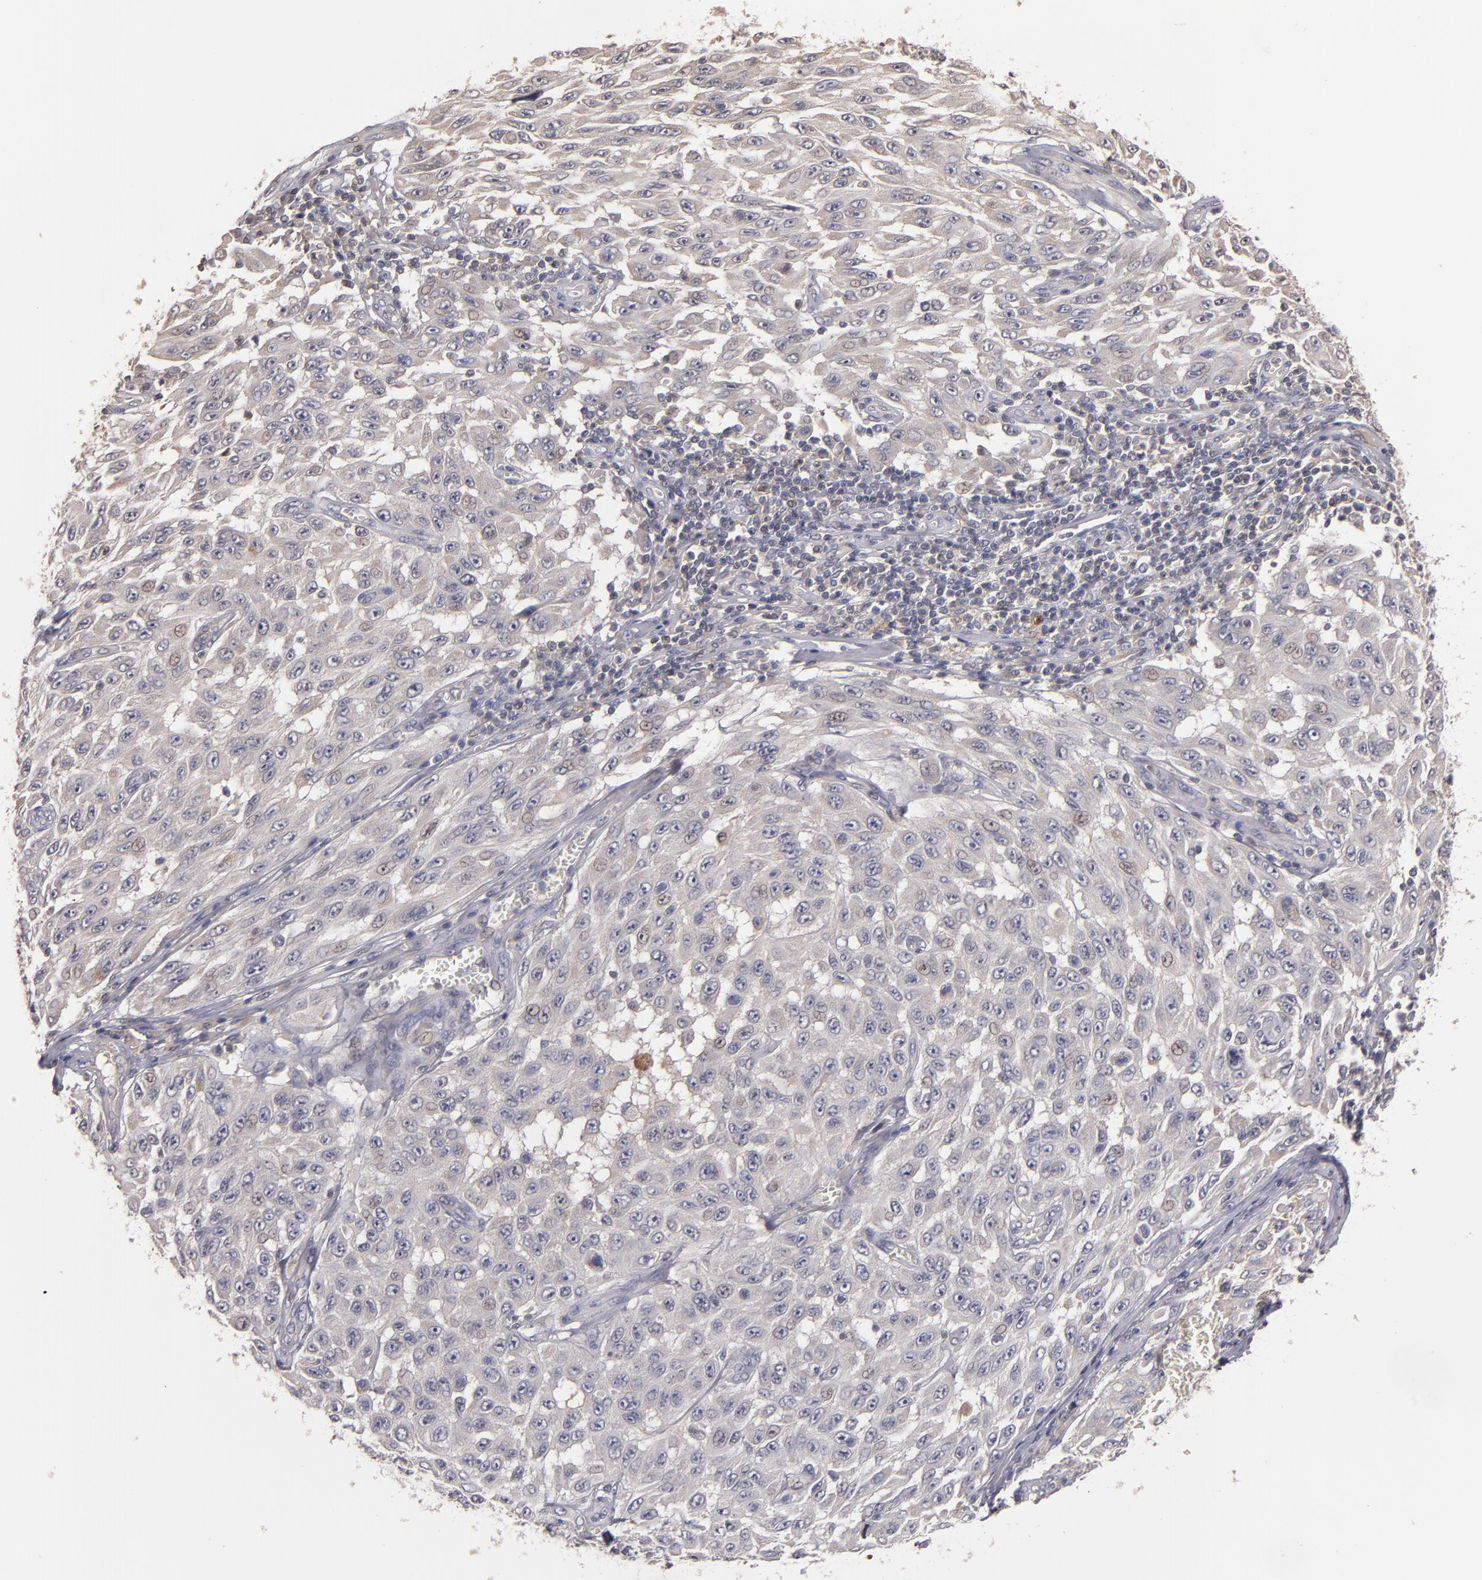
{"staining": {"intensity": "negative", "quantity": "none", "location": "none"}, "tissue": "melanoma", "cell_type": "Tumor cells", "image_type": "cancer", "snomed": [{"axis": "morphology", "description": "Malignant melanoma, NOS"}, {"axis": "topography", "description": "Skin"}], "caption": "This is a photomicrograph of immunohistochemistry staining of melanoma, which shows no positivity in tumor cells. (DAB immunohistochemistry (IHC), high magnification).", "gene": "MBL2", "patient": {"sex": "male", "age": 30}}